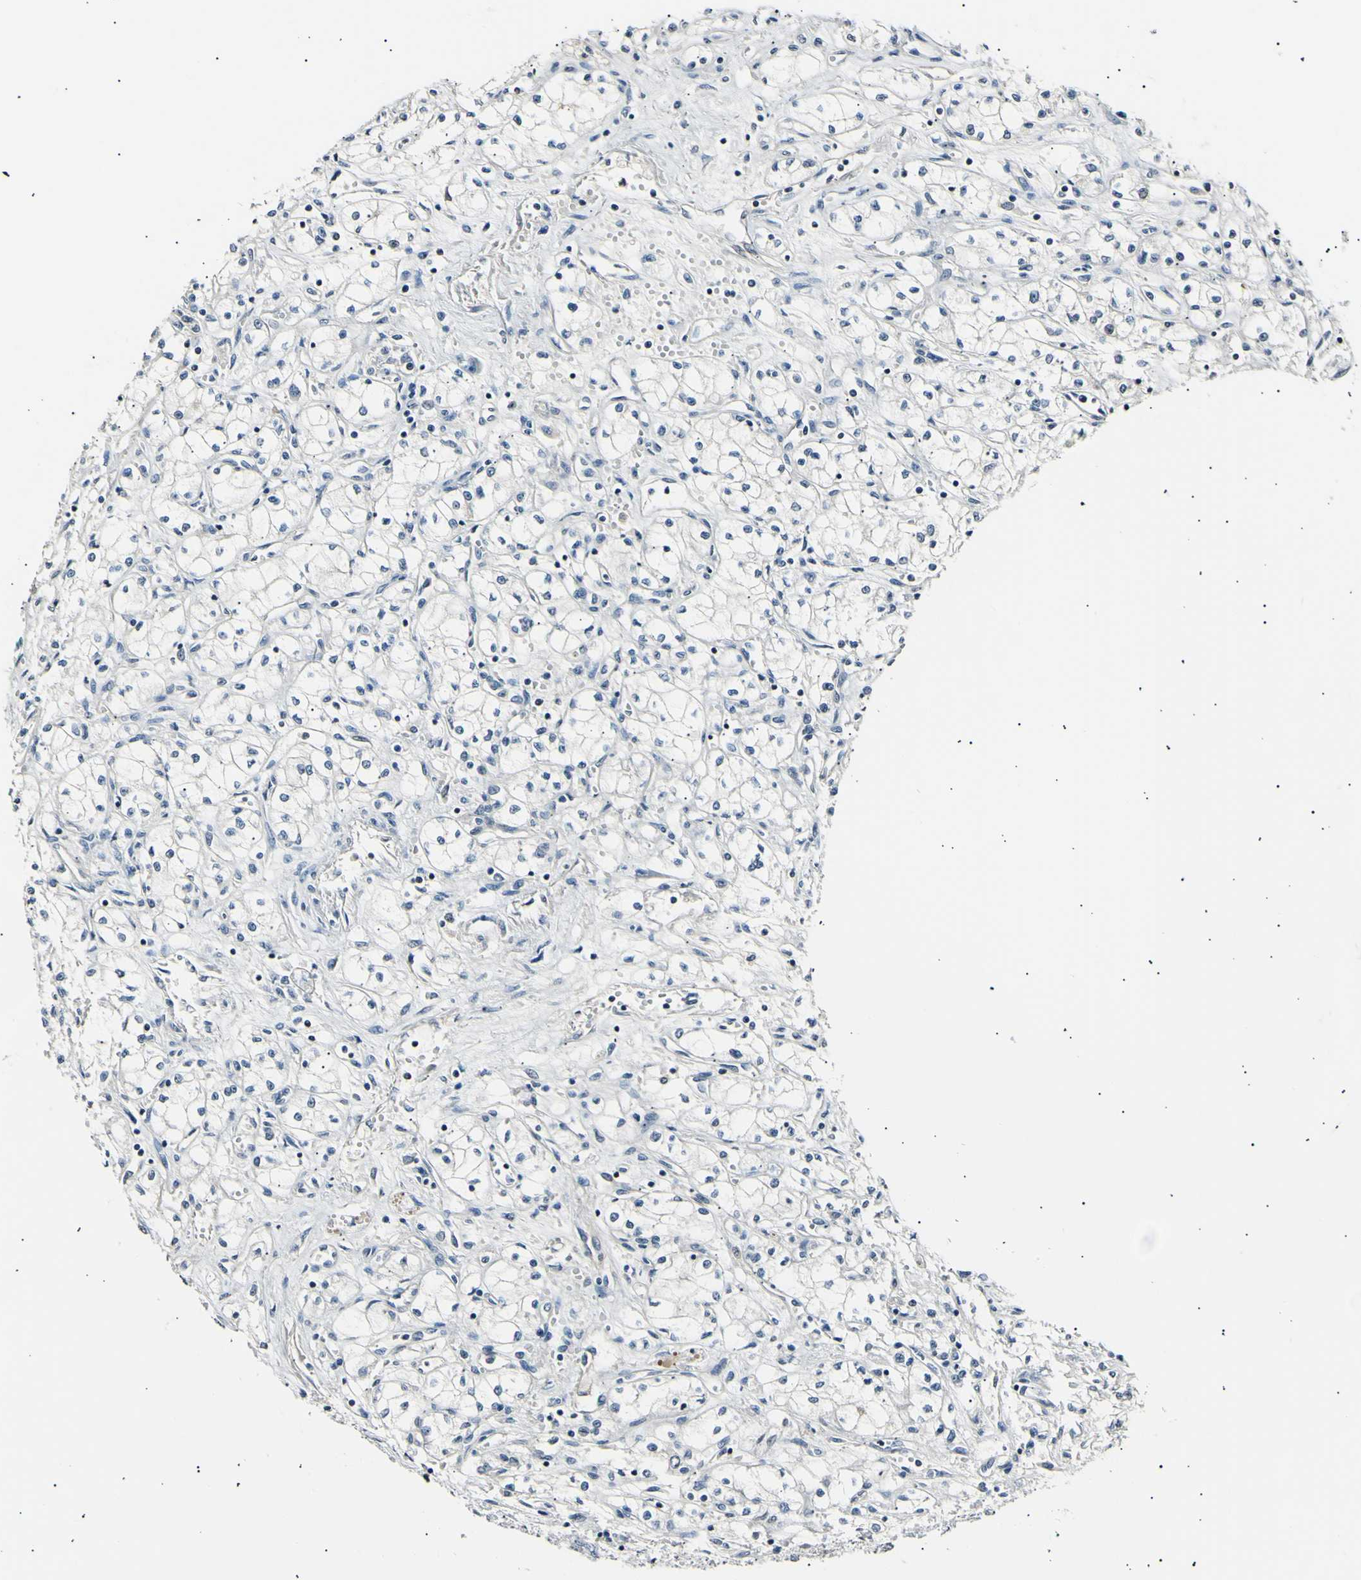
{"staining": {"intensity": "negative", "quantity": "none", "location": "none"}, "tissue": "renal cancer", "cell_type": "Tumor cells", "image_type": "cancer", "snomed": [{"axis": "morphology", "description": "Normal tissue, NOS"}, {"axis": "morphology", "description": "Adenocarcinoma, NOS"}, {"axis": "topography", "description": "Kidney"}], "caption": "Immunohistochemistry of human renal cancer exhibits no staining in tumor cells.", "gene": "AK1", "patient": {"sex": "male", "age": 59}}